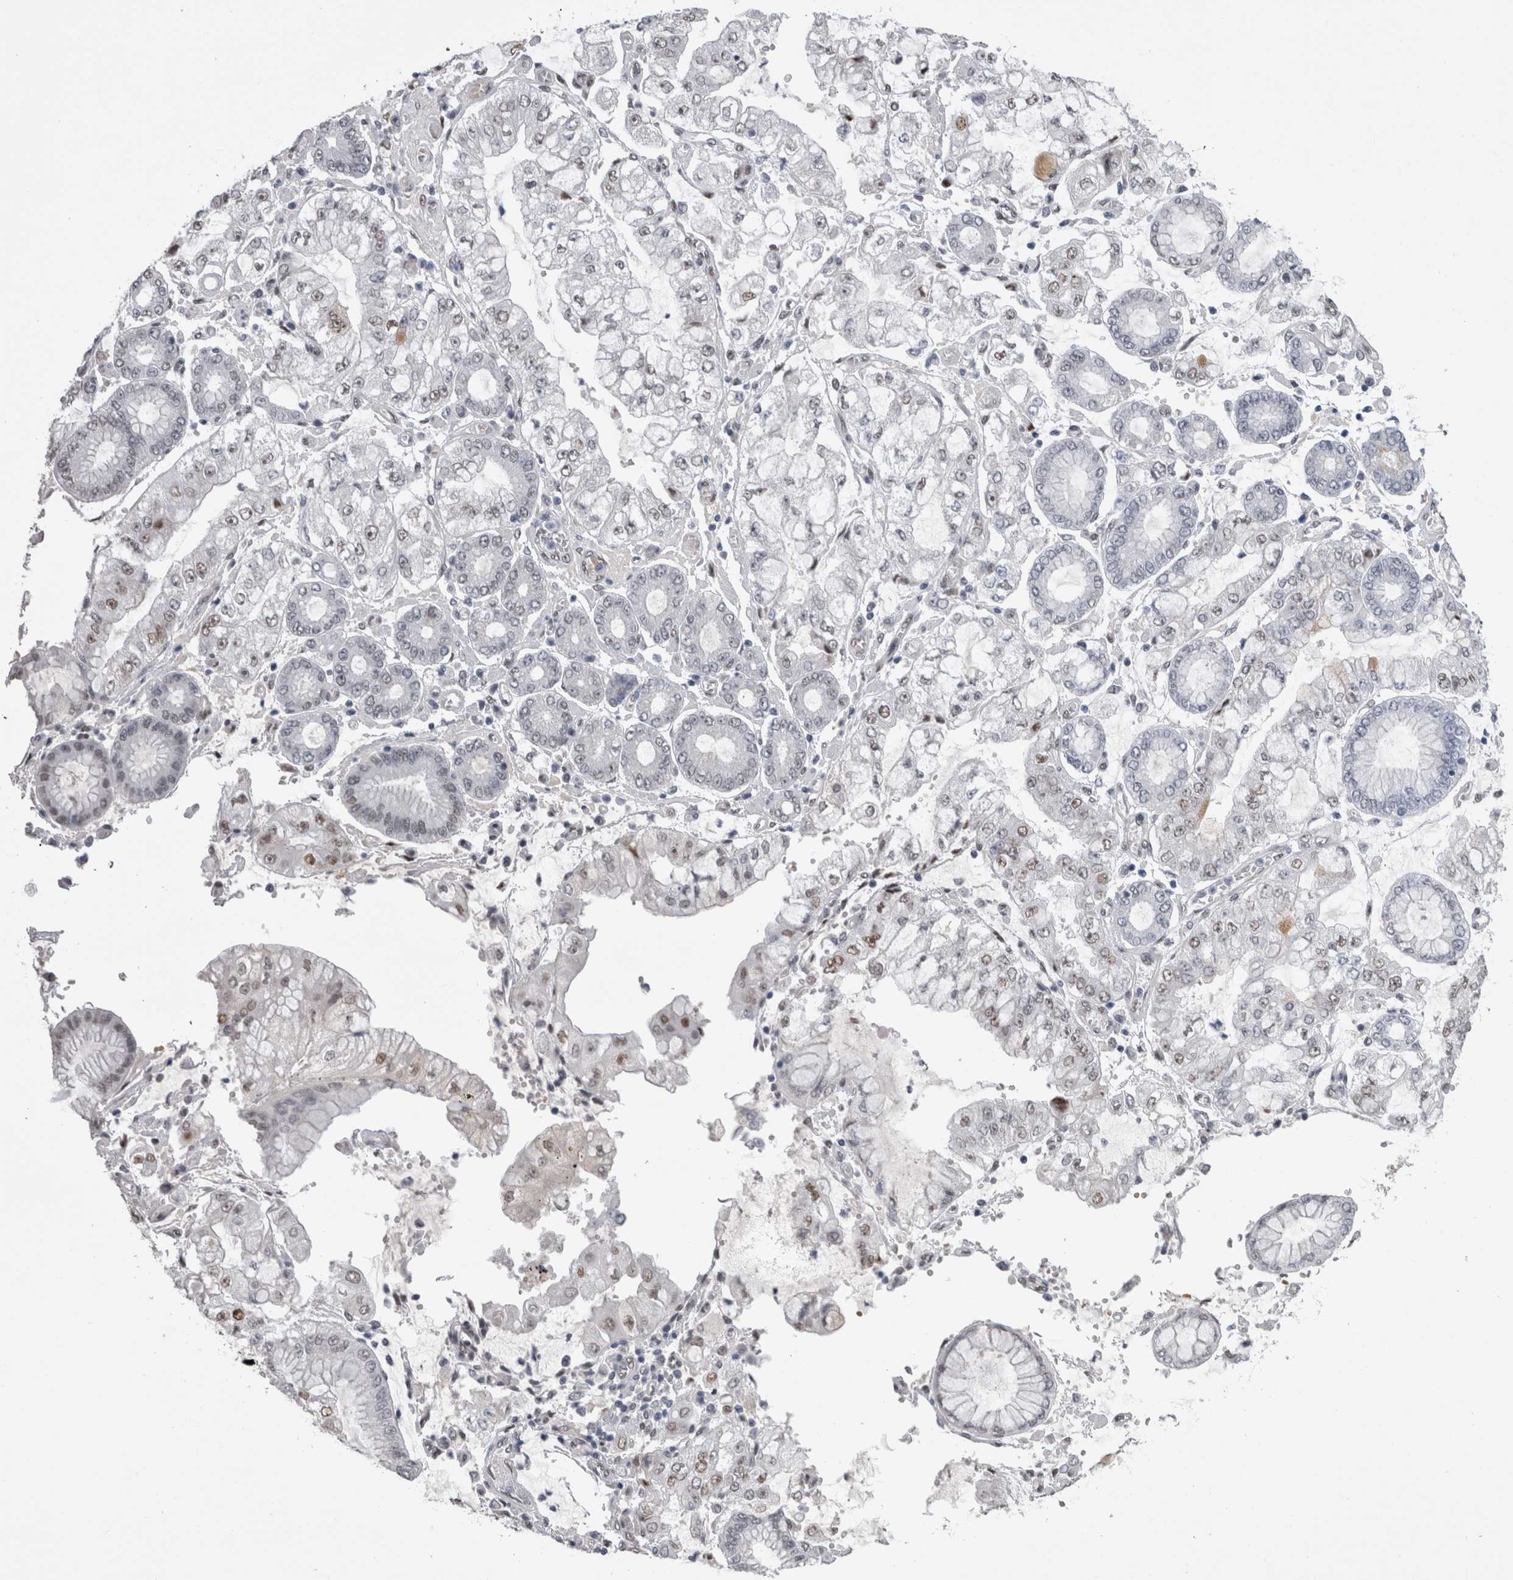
{"staining": {"intensity": "weak", "quantity": "<25%", "location": "nuclear"}, "tissue": "stomach cancer", "cell_type": "Tumor cells", "image_type": "cancer", "snomed": [{"axis": "morphology", "description": "Adenocarcinoma, NOS"}, {"axis": "topography", "description": "Stomach"}], "caption": "Tumor cells show no significant protein staining in stomach adenocarcinoma. (Immunohistochemistry, brightfield microscopy, high magnification).", "gene": "C1orf54", "patient": {"sex": "male", "age": 76}}